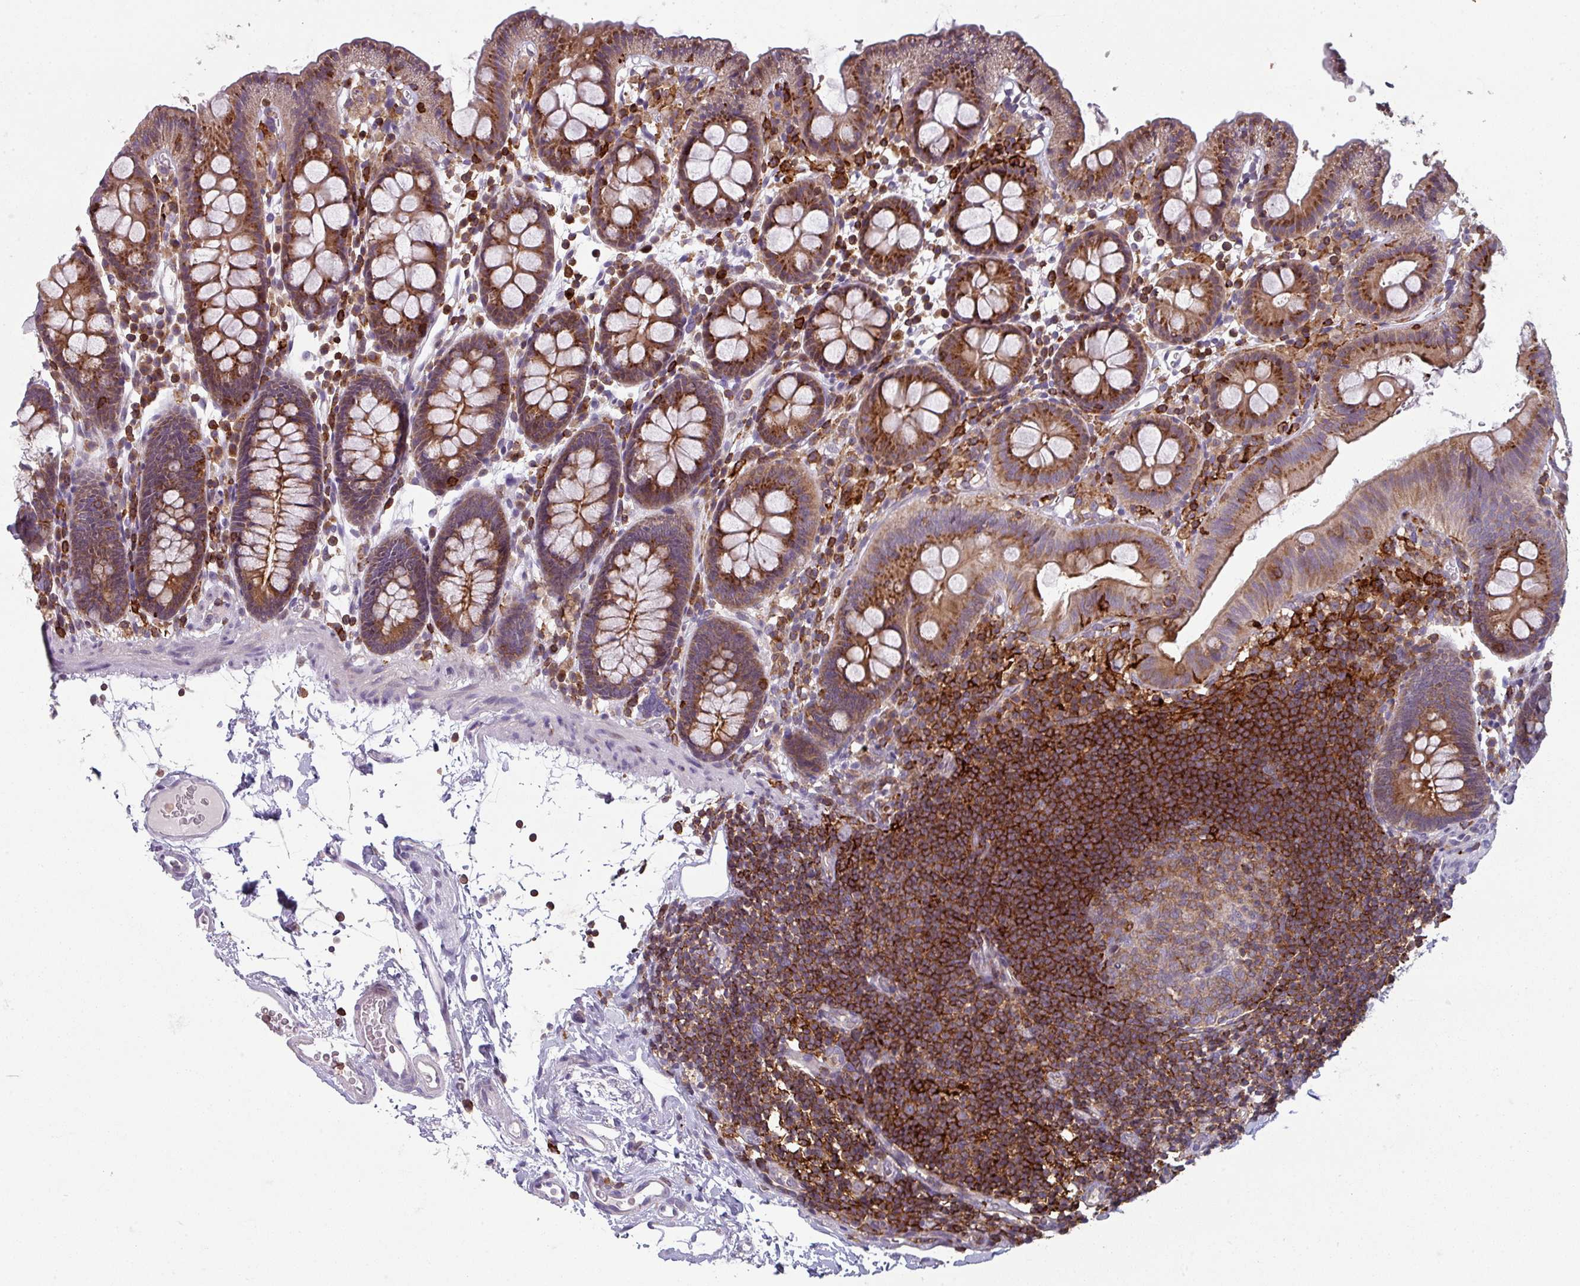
{"staining": {"intensity": "negative", "quantity": "none", "location": "none"}, "tissue": "colon", "cell_type": "Endothelial cells", "image_type": "normal", "snomed": [{"axis": "morphology", "description": "Normal tissue, NOS"}, {"axis": "topography", "description": "Colon"}], "caption": "Micrograph shows no significant protein positivity in endothelial cells of benign colon.", "gene": "NEDD9", "patient": {"sex": "male", "age": 75}}